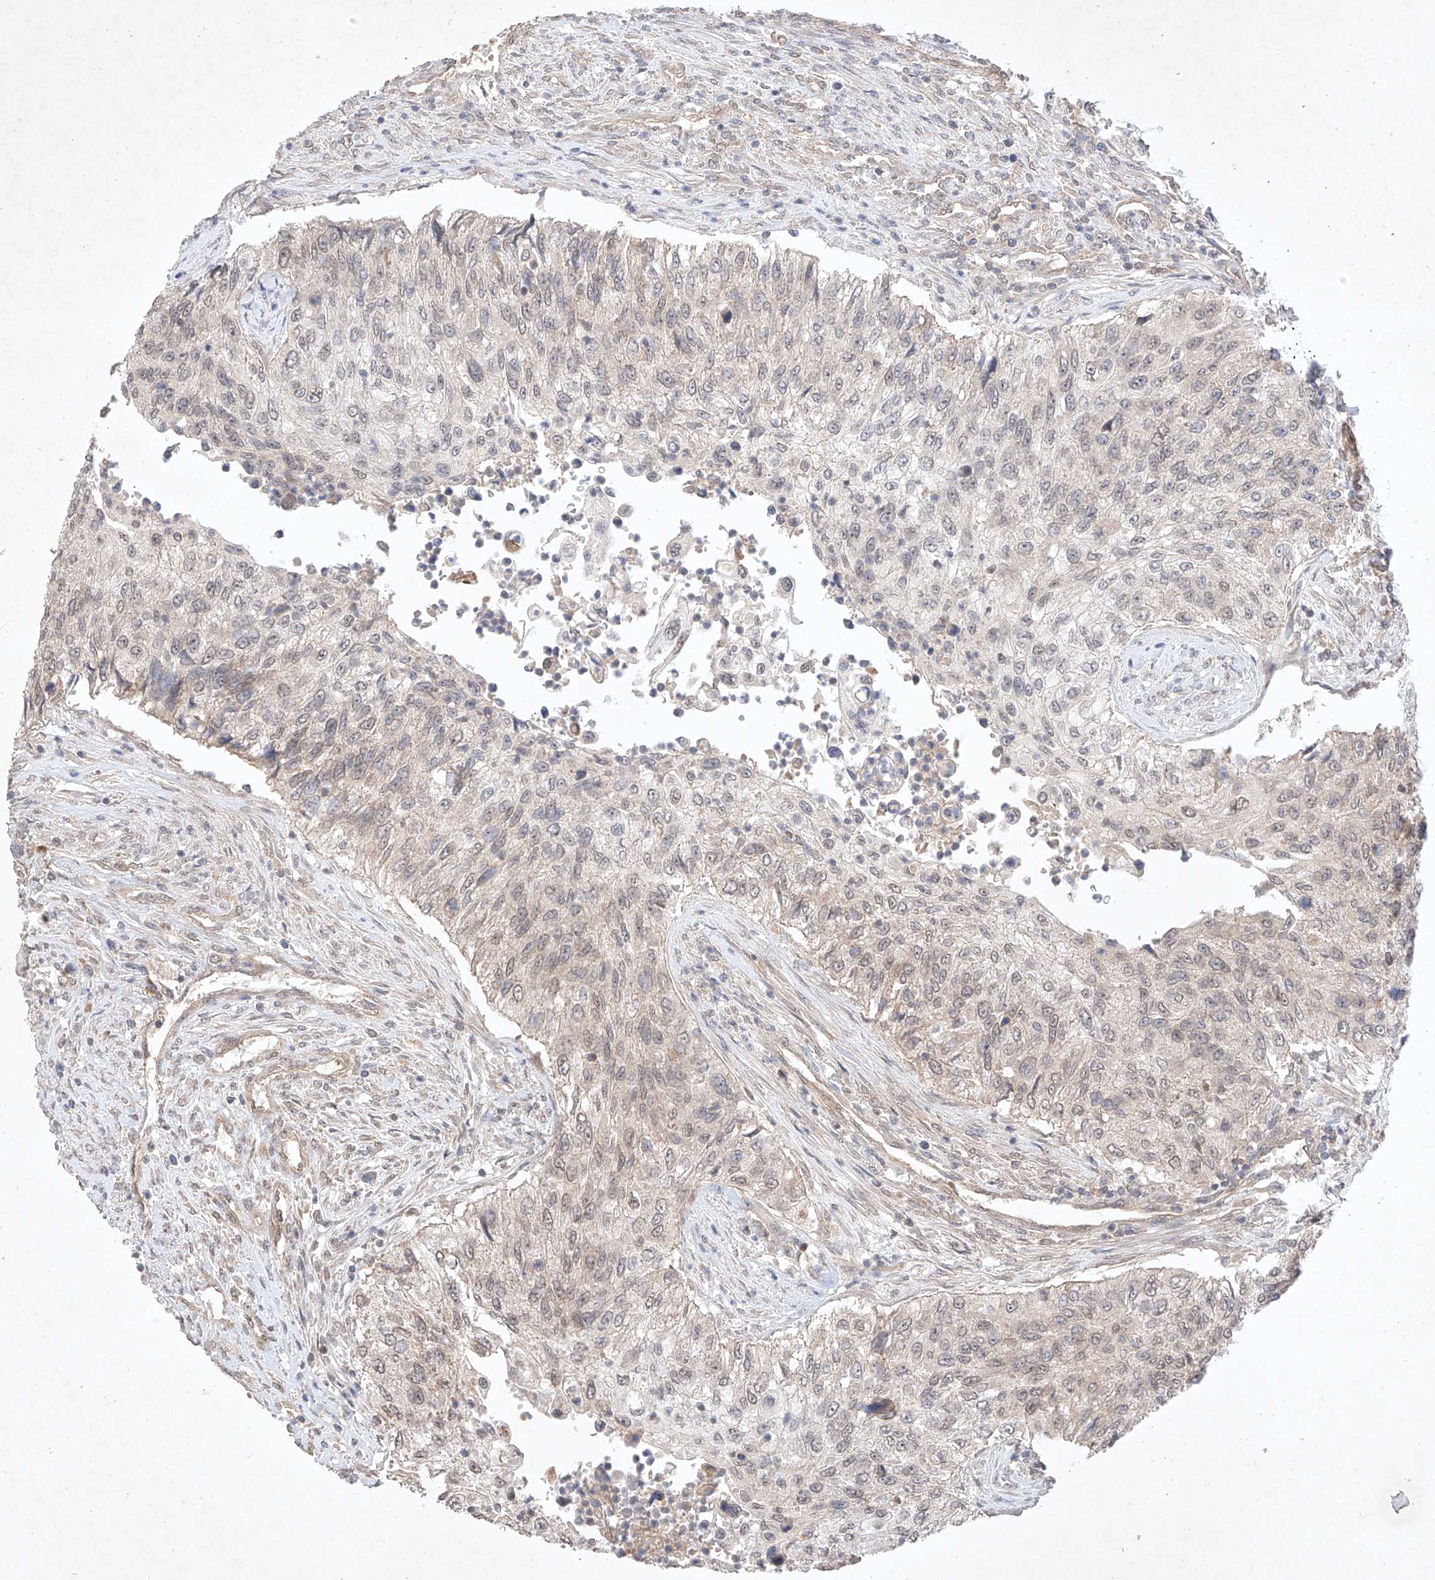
{"staining": {"intensity": "negative", "quantity": "none", "location": "none"}, "tissue": "urothelial cancer", "cell_type": "Tumor cells", "image_type": "cancer", "snomed": [{"axis": "morphology", "description": "Urothelial carcinoma, High grade"}, {"axis": "topography", "description": "Urinary bladder"}], "caption": "Micrograph shows no protein expression in tumor cells of high-grade urothelial carcinoma tissue. Brightfield microscopy of immunohistochemistry stained with DAB (brown) and hematoxylin (blue), captured at high magnification.", "gene": "ZNF124", "patient": {"sex": "female", "age": 60}}